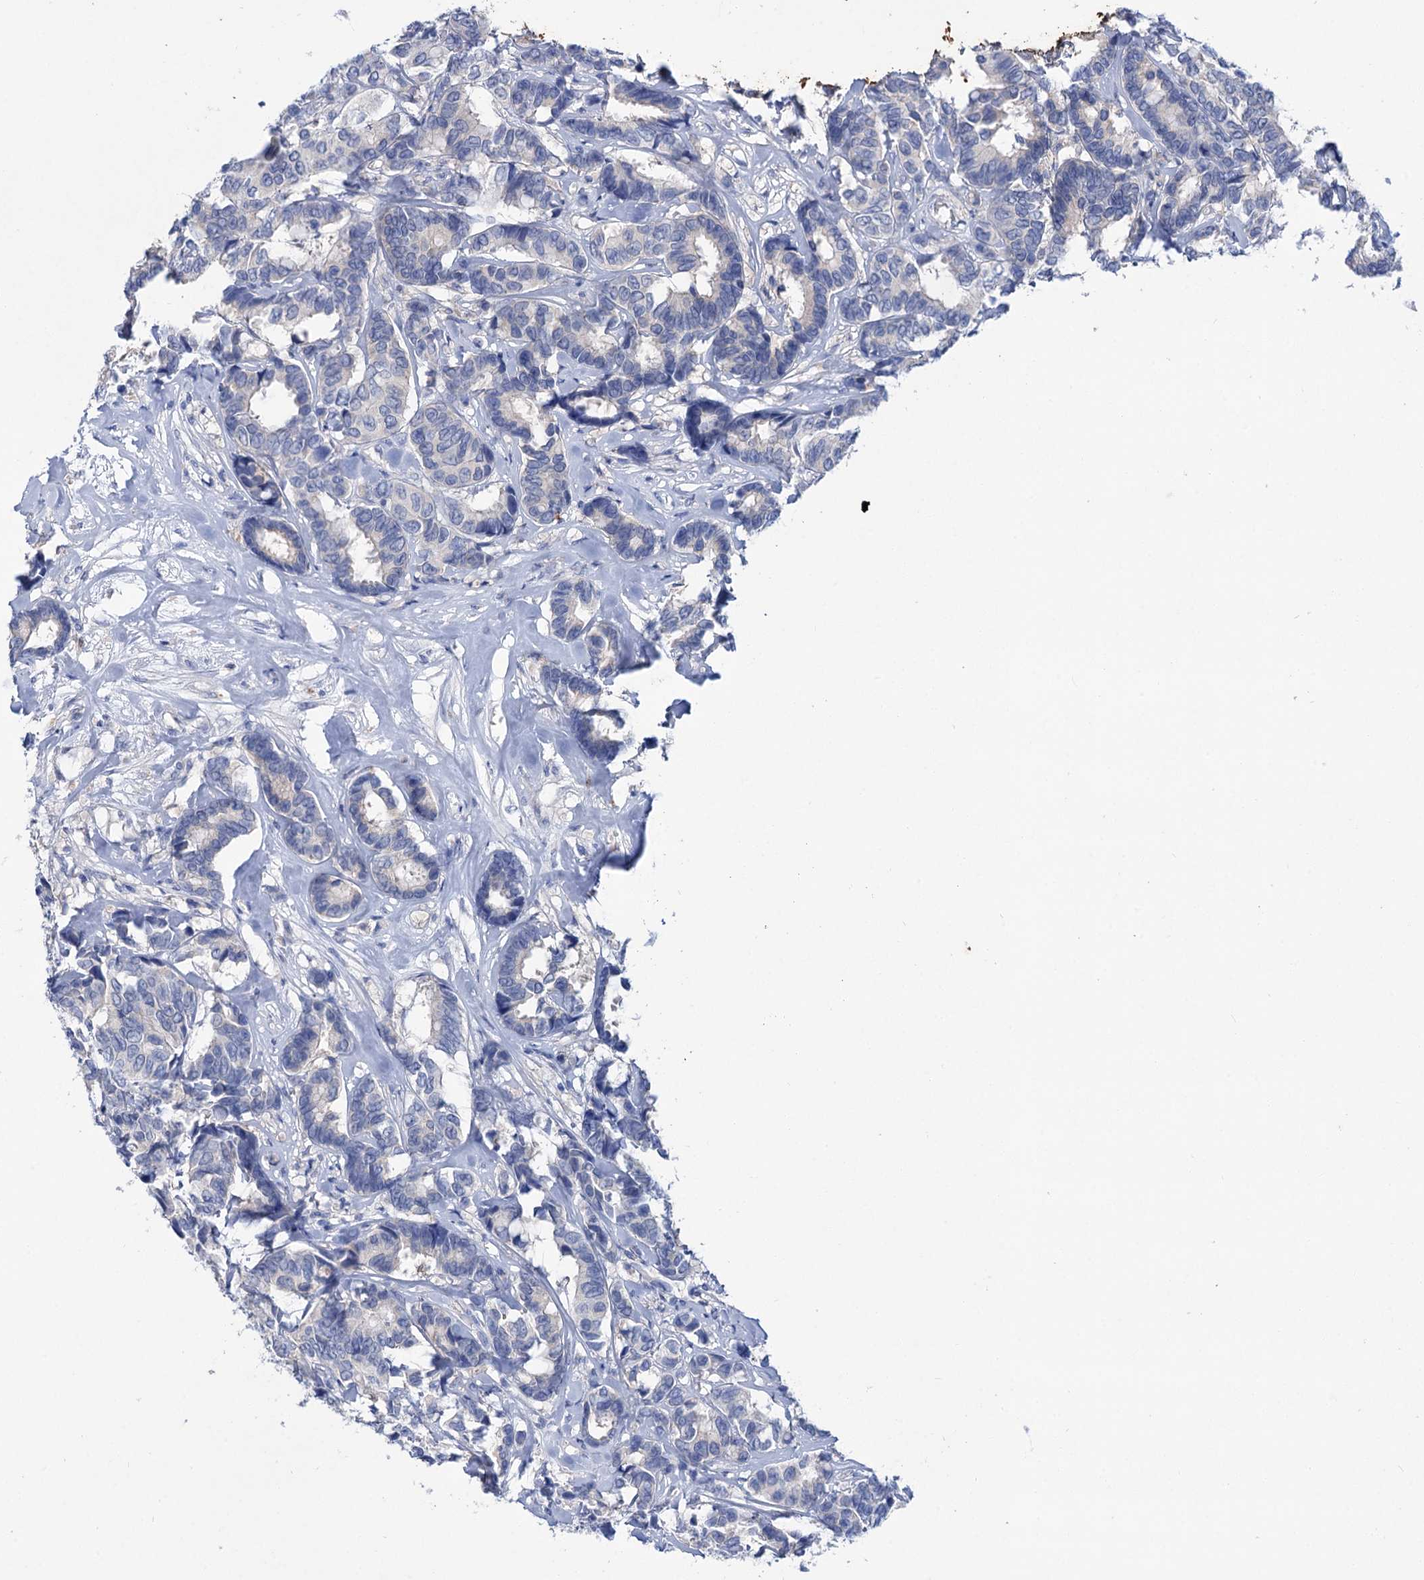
{"staining": {"intensity": "negative", "quantity": "none", "location": "none"}, "tissue": "breast cancer", "cell_type": "Tumor cells", "image_type": "cancer", "snomed": [{"axis": "morphology", "description": "Duct carcinoma"}, {"axis": "topography", "description": "Breast"}], "caption": "IHC photomicrograph of neoplastic tissue: intraductal carcinoma (breast) stained with DAB reveals no significant protein staining in tumor cells. The staining is performed using DAB (3,3'-diaminobenzidine) brown chromogen with nuclei counter-stained in using hematoxylin.", "gene": "LYZL4", "patient": {"sex": "female", "age": 87}}